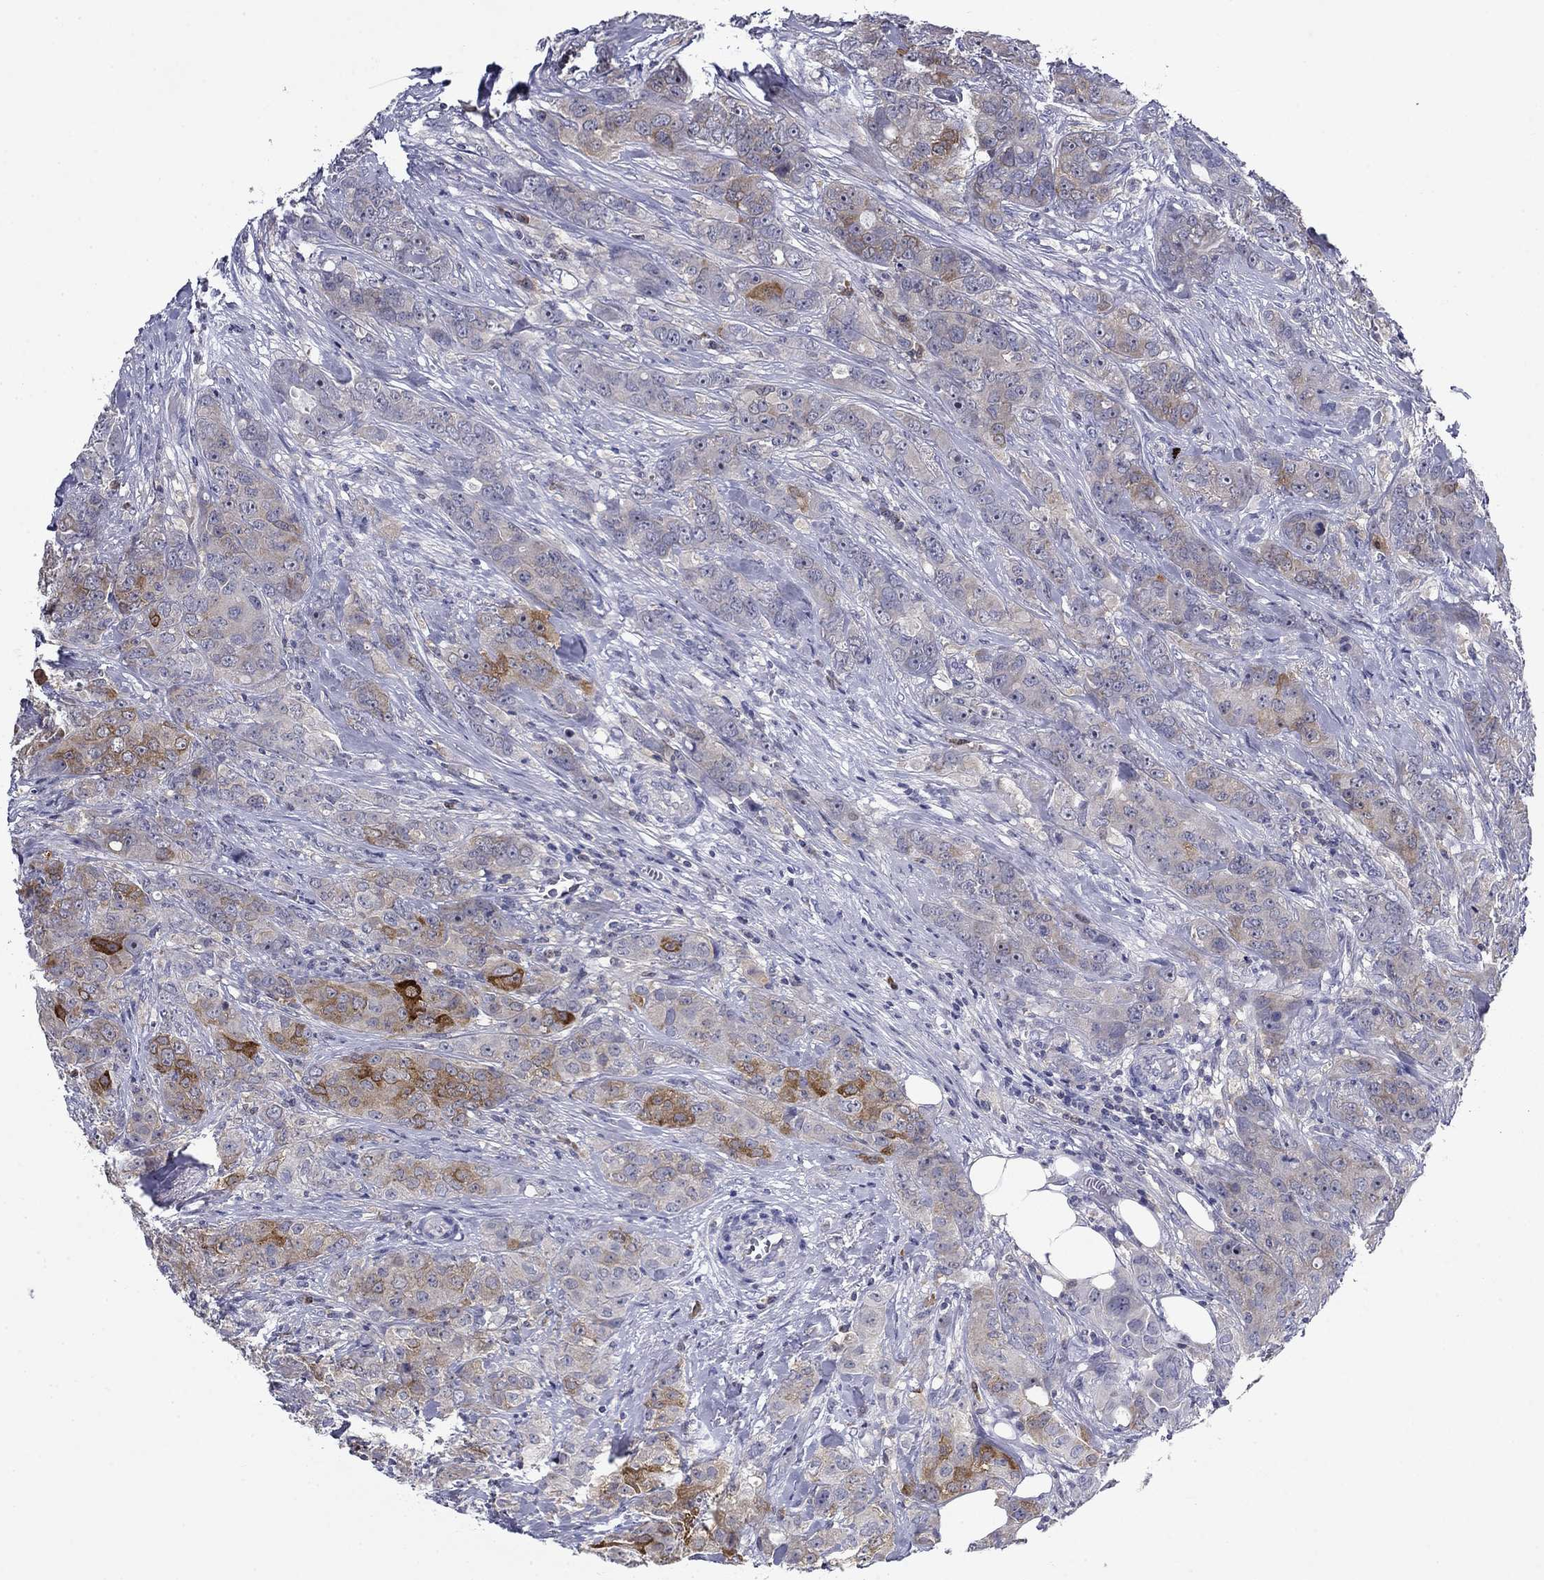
{"staining": {"intensity": "strong", "quantity": "<25%", "location": "cytoplasmic/membranous"}, "tissue": "breast cancer", "cell_type": "Tumor cells", "image_type": "cancer", "snomed": [{"axis": "morphology", "description": "Duct carcinoma"}, {"axis": "topography", "description": "Breast"}], "caption": "Breast intraductal carcinoma stained for a protein (brown) shows strong cytoplasmic/membranous positive staining in about <25% of tumor cells.", "gene": "POU2F2", "patient": {"sex": "female", "age": 43}}